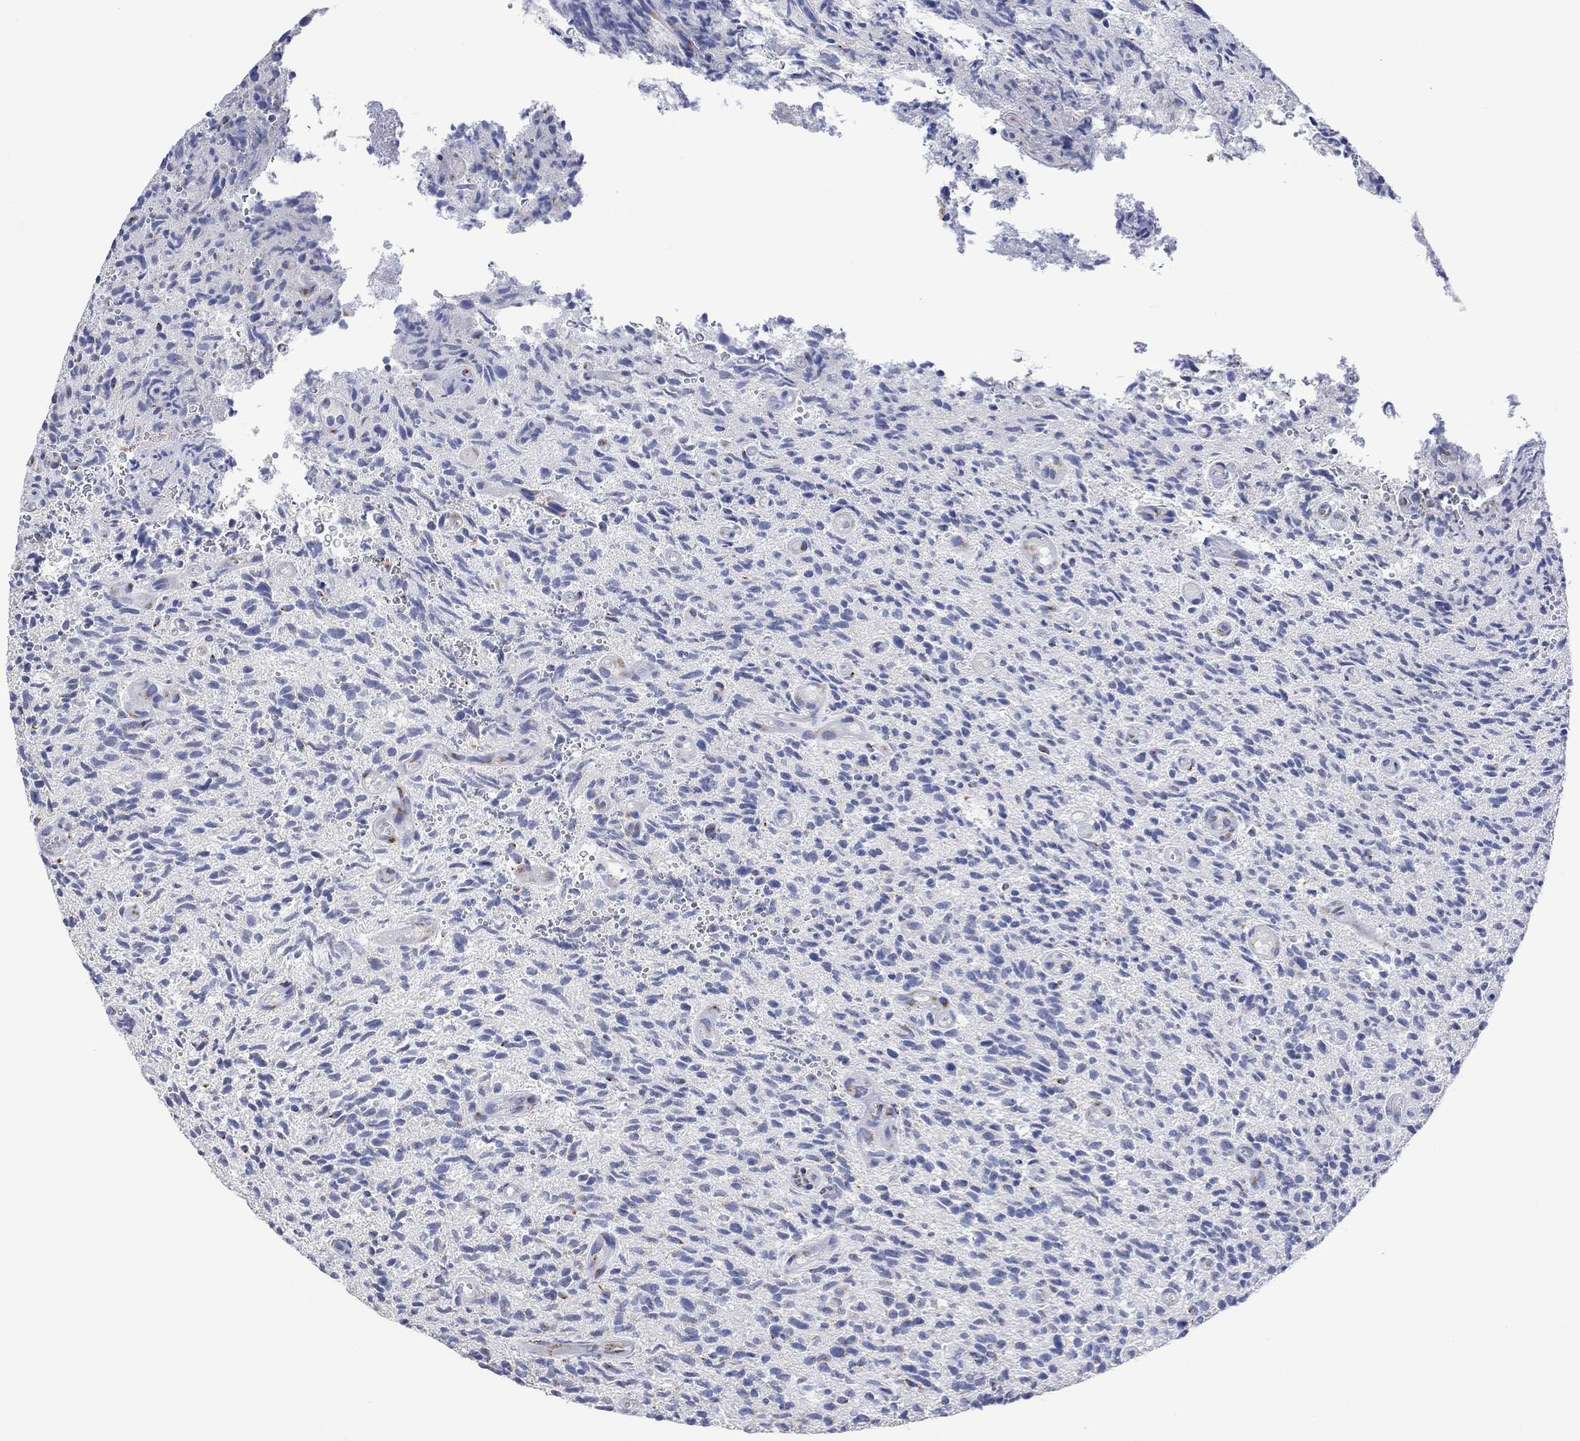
{"staining": {"intensity": "negative", "quantity": "none", "location": "none"}, "tissue": "glioma", "cell_type": "Tumor cells", "image_type": "cancer", "snomed": [{"axis": "morphology", "description": "Glioma, malignant, High grade"}, {"axis": "topography", "description": "Brain"}], "caption": "IHC of human glioma shows no expression in tumor cells.", "gene": "SLC48A1", "patient": {"sex": "male", "age": 64}}